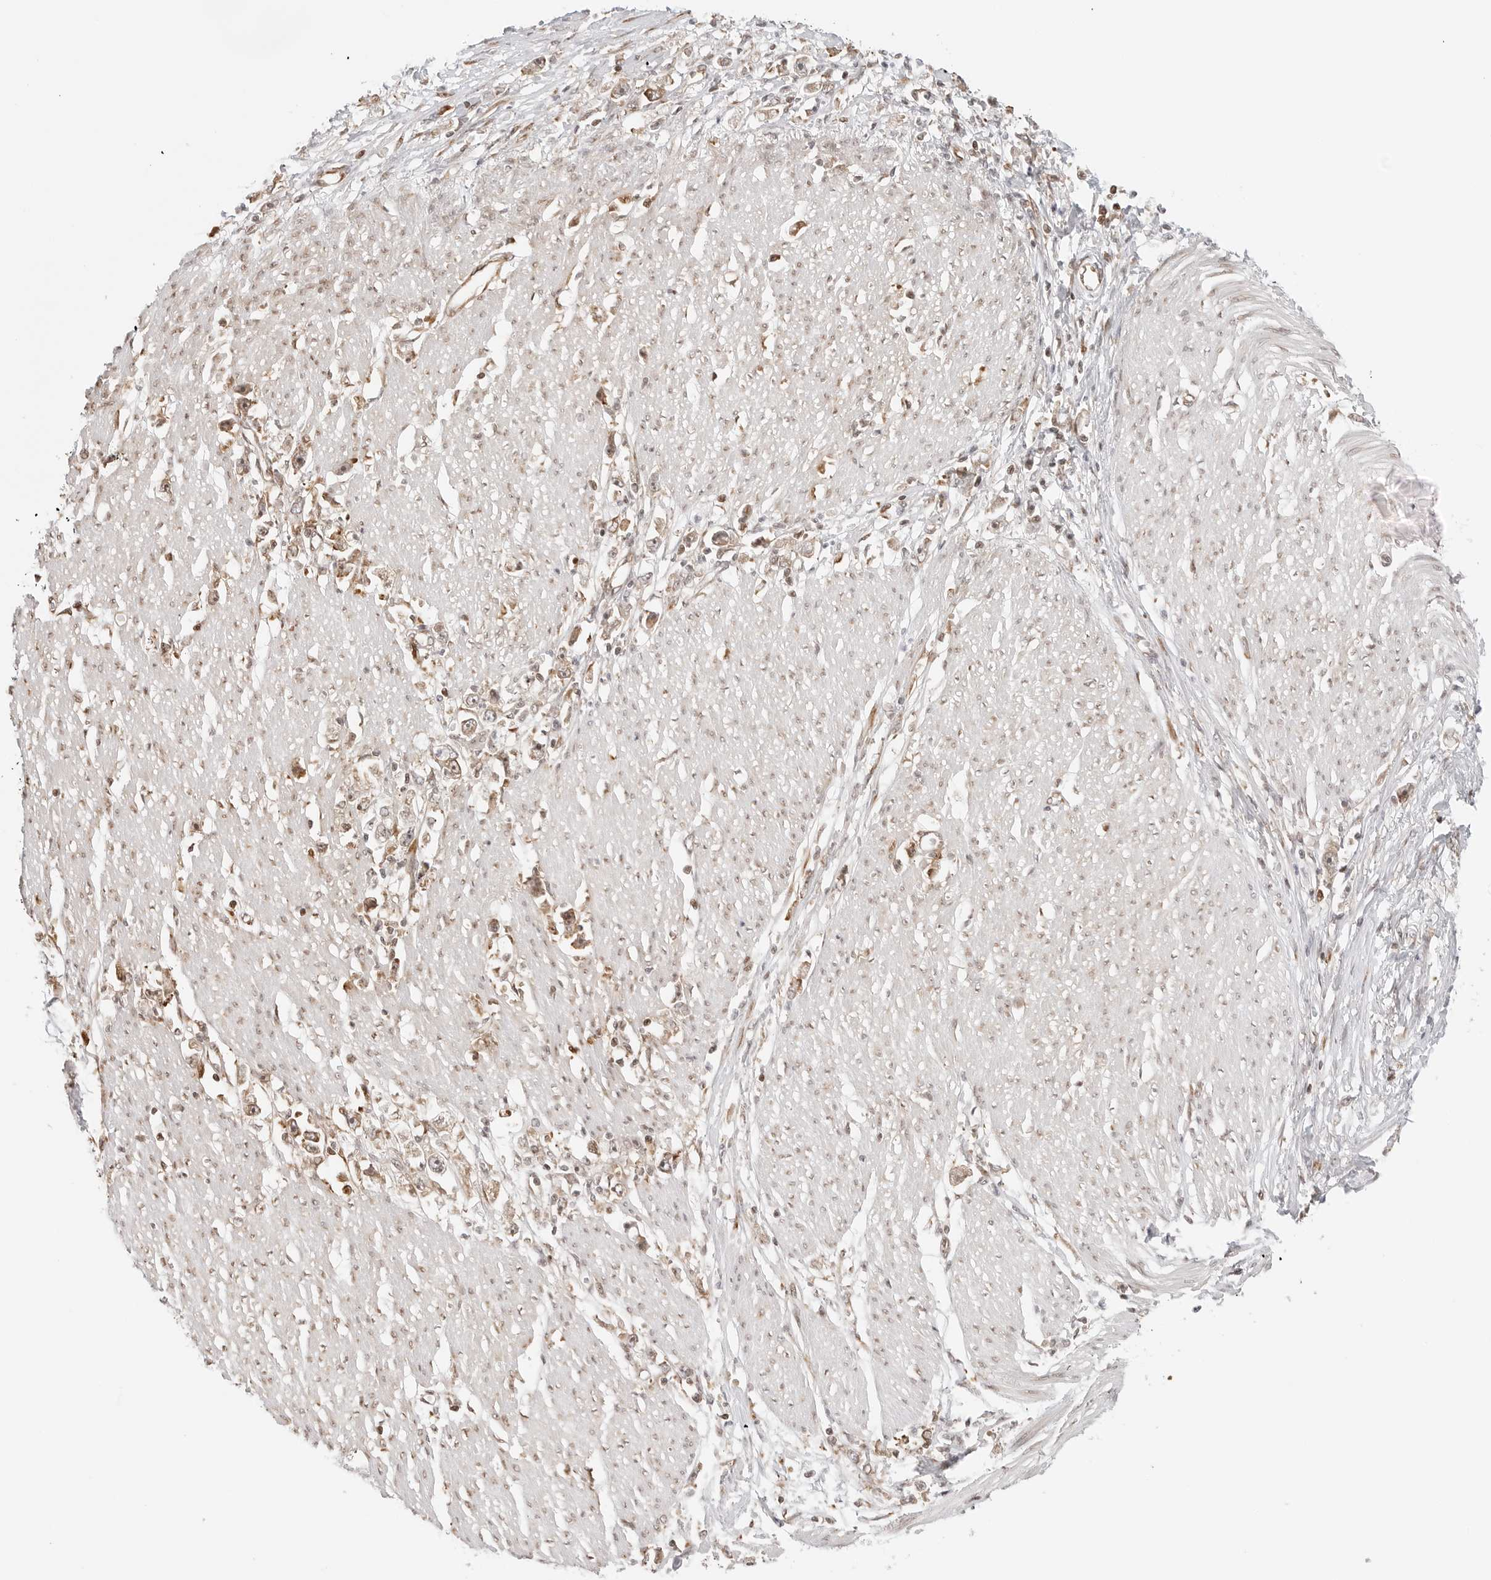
{"staining": {"intensity": "weak", "quantity": ">75%", "location": "cytoplasmic/membranous"}, "tissue": "stomach cancer", "cell_type": "Tumor cells", "image_type": "cancer", "snomed": [{"axis": "morphology", "description": "Adenocarcinoma, NOS"}, {"axis": "topography", "description": "Stomach"}], "caption": "There is low levels of weak cytoplasmic/membranous positivity in tumor cells of stomach cancer, as demonstrated by immunohistochemical staining (brown color).", "gene": "FKBP14", "patient": {"sex": "female", "age": 59}}